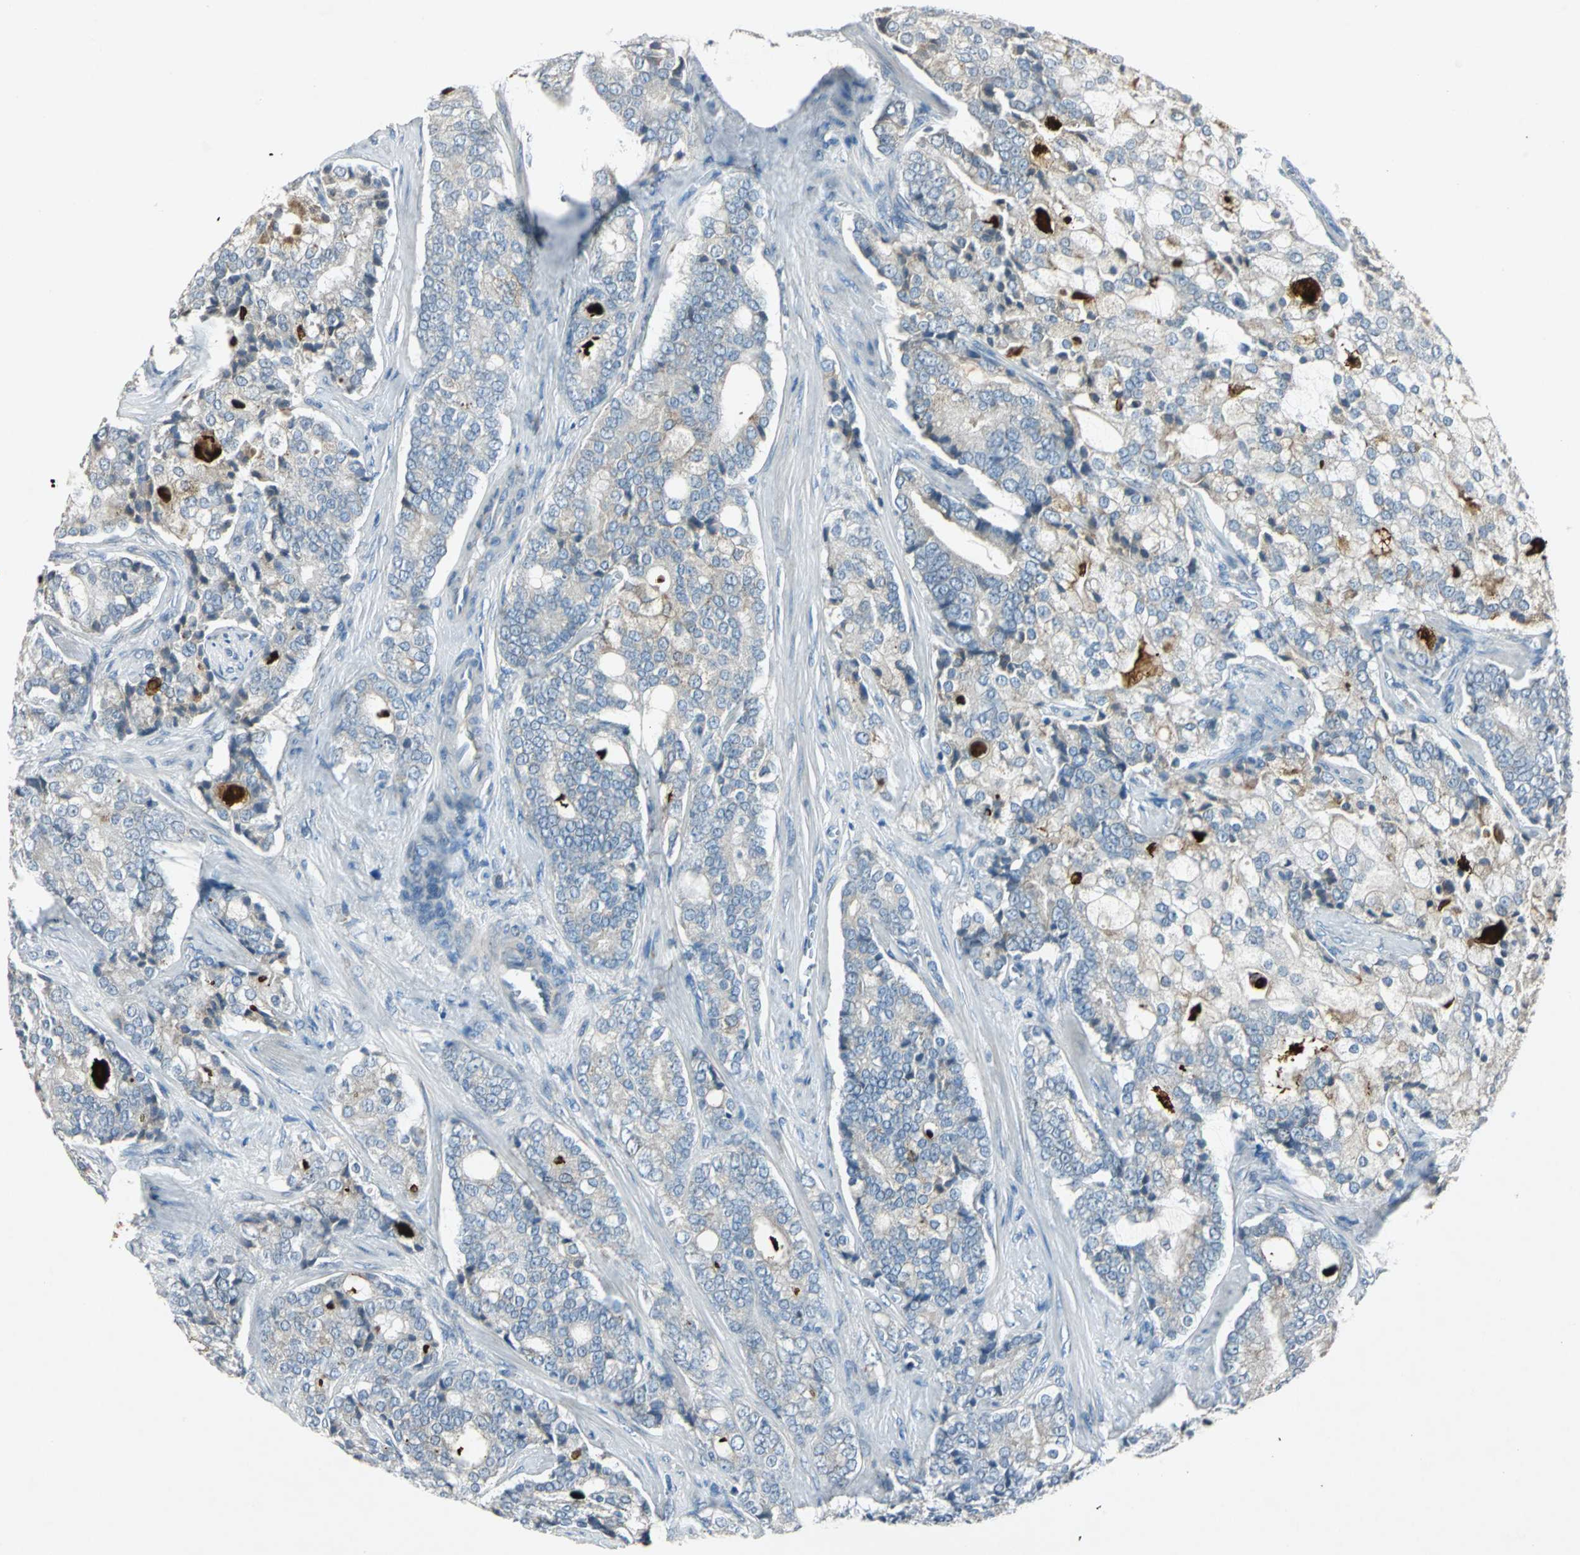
{"staining": {"intensity": "weak", "quantity": "<25%", "location": "cytoplasmic/membranous"}, "tissue": "prostate cancer", "cell_type": "Tumor cells", "image_type": "cancer", "snomed": [{"axis": "morphology", "description": "Adenocarcinoma, Low grade"}, {"axis": "topography", "description": "Prostate"}], "caption": "An image of human prostate cancer is negative for staining in tumor cells.", "gene": "SLC2A13", "patient": {"sex": "male", "age": 58}}